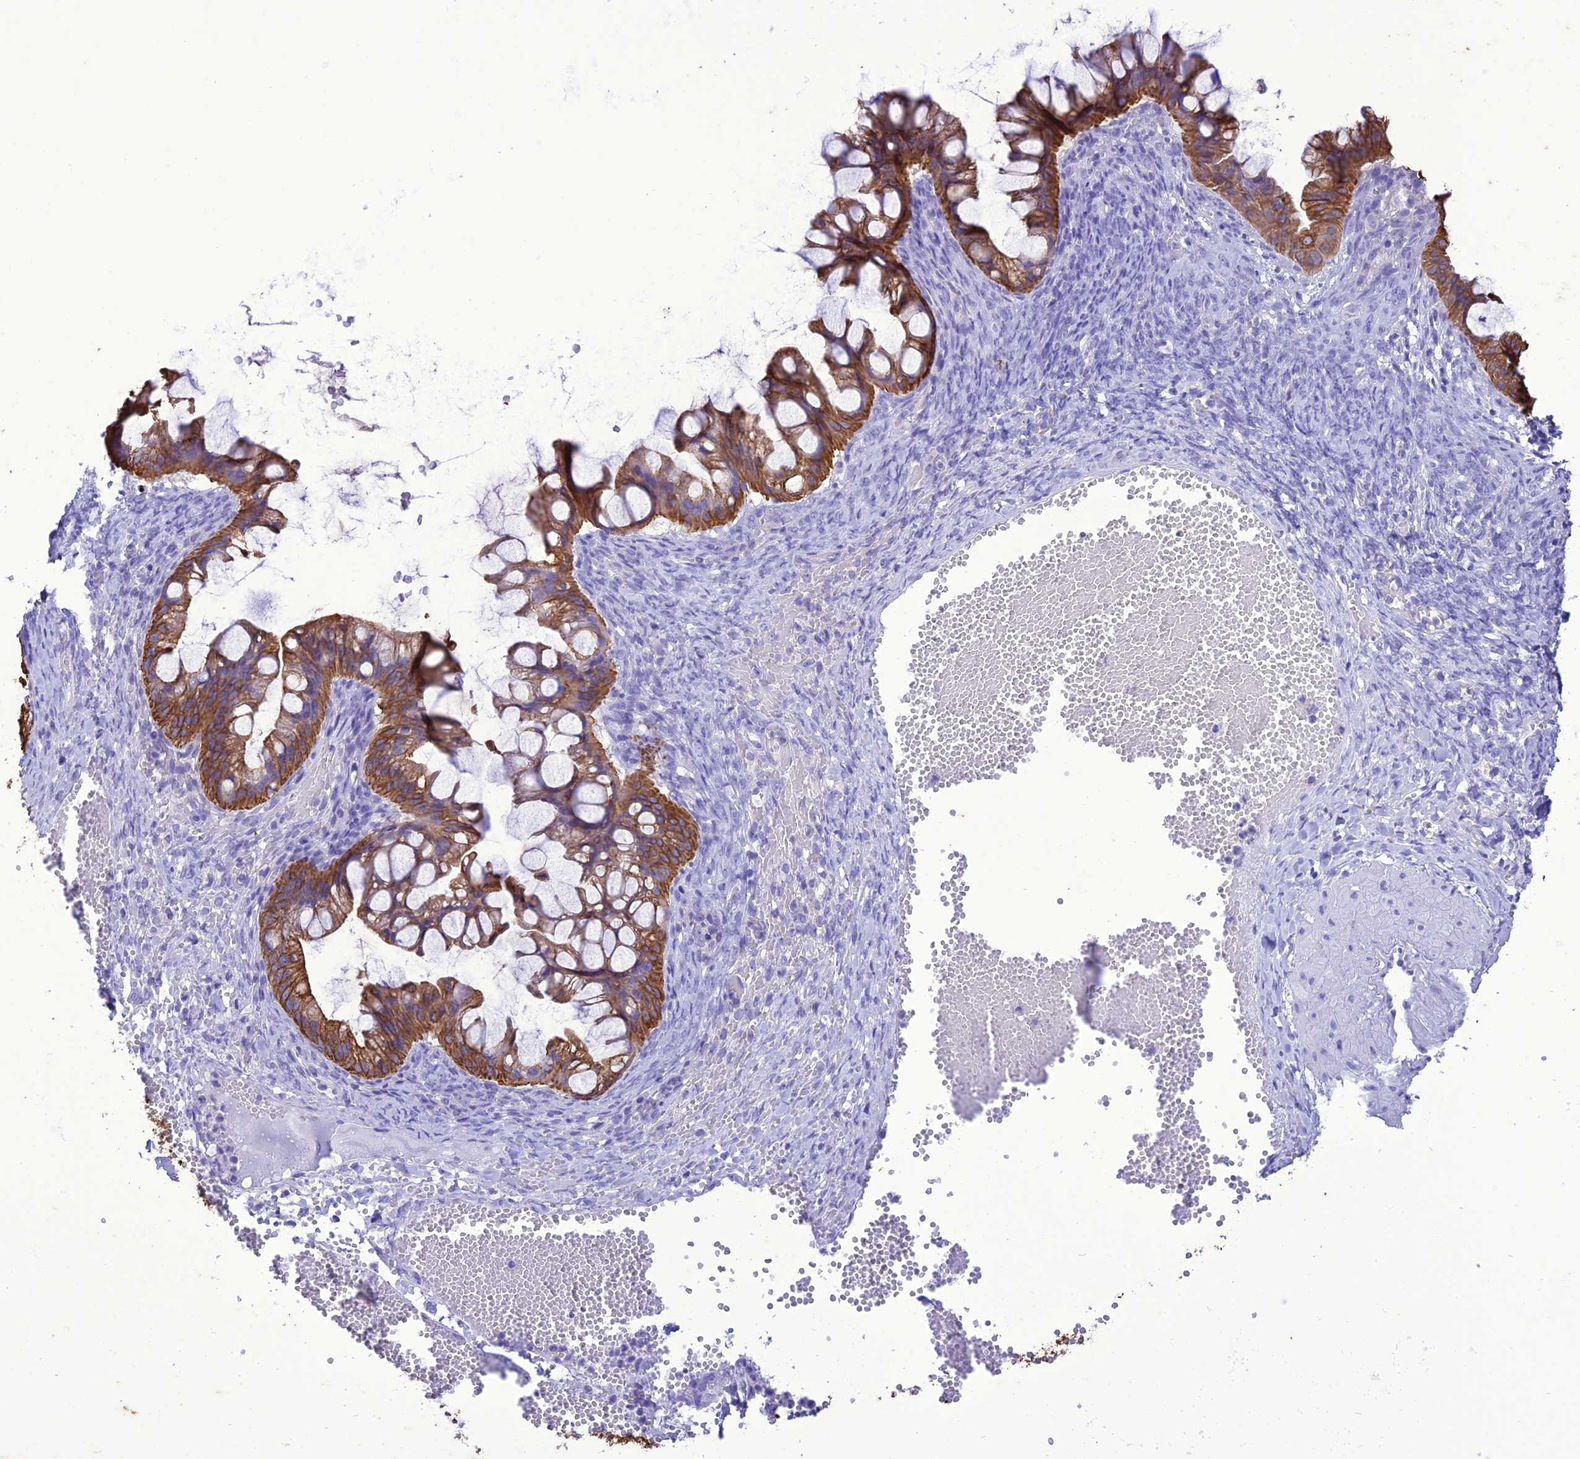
{"staining": {"intensity": "moderate", "quantity": ">75%", "location": "cytoplasmic/membranous"}, "tissue": "ovarian cancer", "cell_type": "Tumor cells", "image_type": "cancer", "snomed": [{"axis": "morphology", "description": "Cystadenocarcinoma, mucinous, NOS"}, {"axis": "topography", "description": "Ovary"}], "caption": "Ovarian cancer (mucinous cystadenocarcinoma) stained for a protein (brown) reveals moderate cytoplasmic/membranous positive positivity in about >75% of tumor cells.", "gene": "VPS52", "patient": {"sex": "female", "age": 73}}